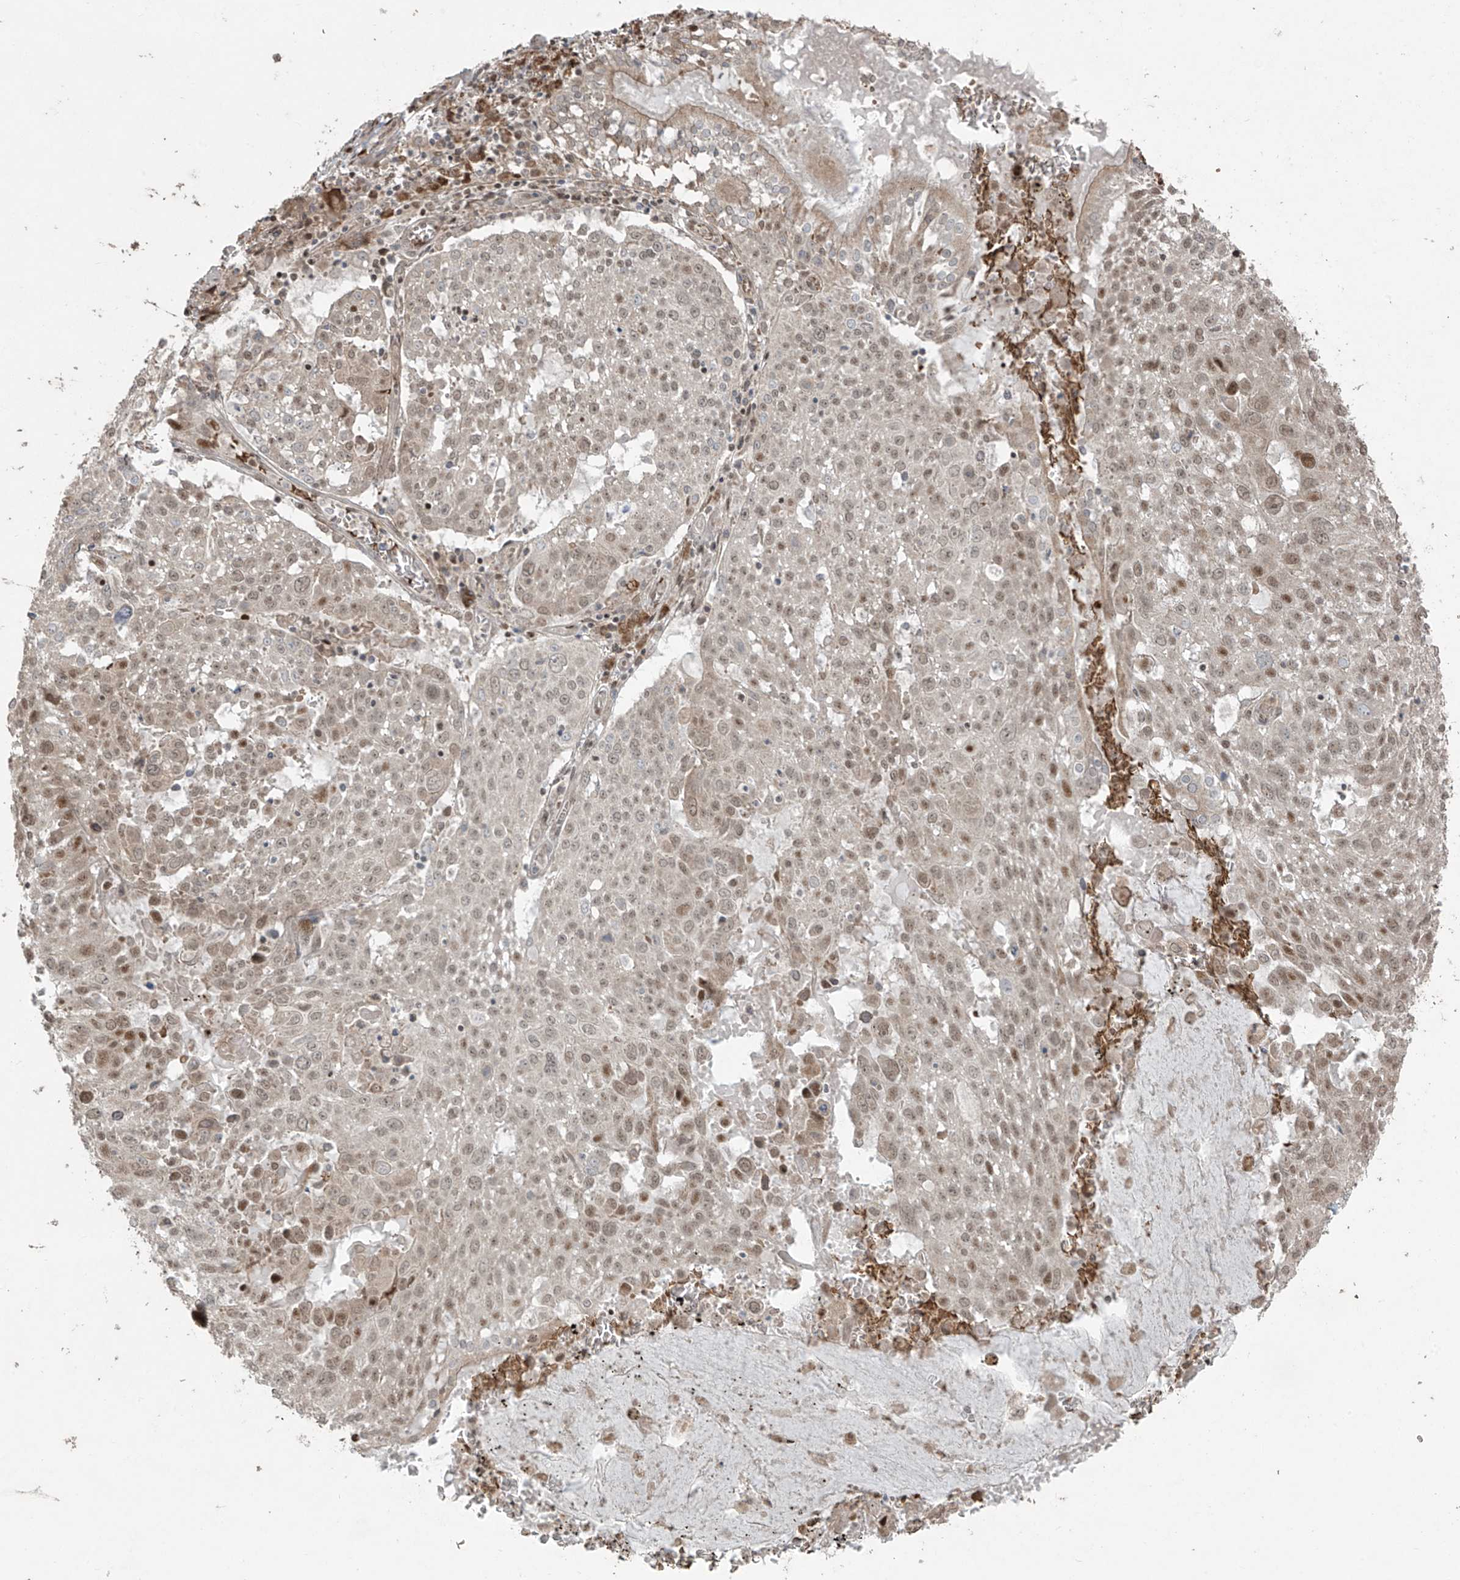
{"staining": {"intensity": "moderate", "quantity": "25%-75%", "location": "nuclear"}, "tissue": "lung cancer", "cell_type": "Tumor cells", "image_type": "cancer", "snomed": [{"axis": "morphology", "description": "Squamous cell carcinoma, NOS"}, {"axis": "topography", "description": "Lung"}], "caption": "Immunohistochemical staining of lung cancer (squamous cell carcinoma) exhibits moderate nuclear protein staining in about 25%-75% of tumor cells.", "gene": "TTC22", "patient": {"sex": "male", "age": 65}}